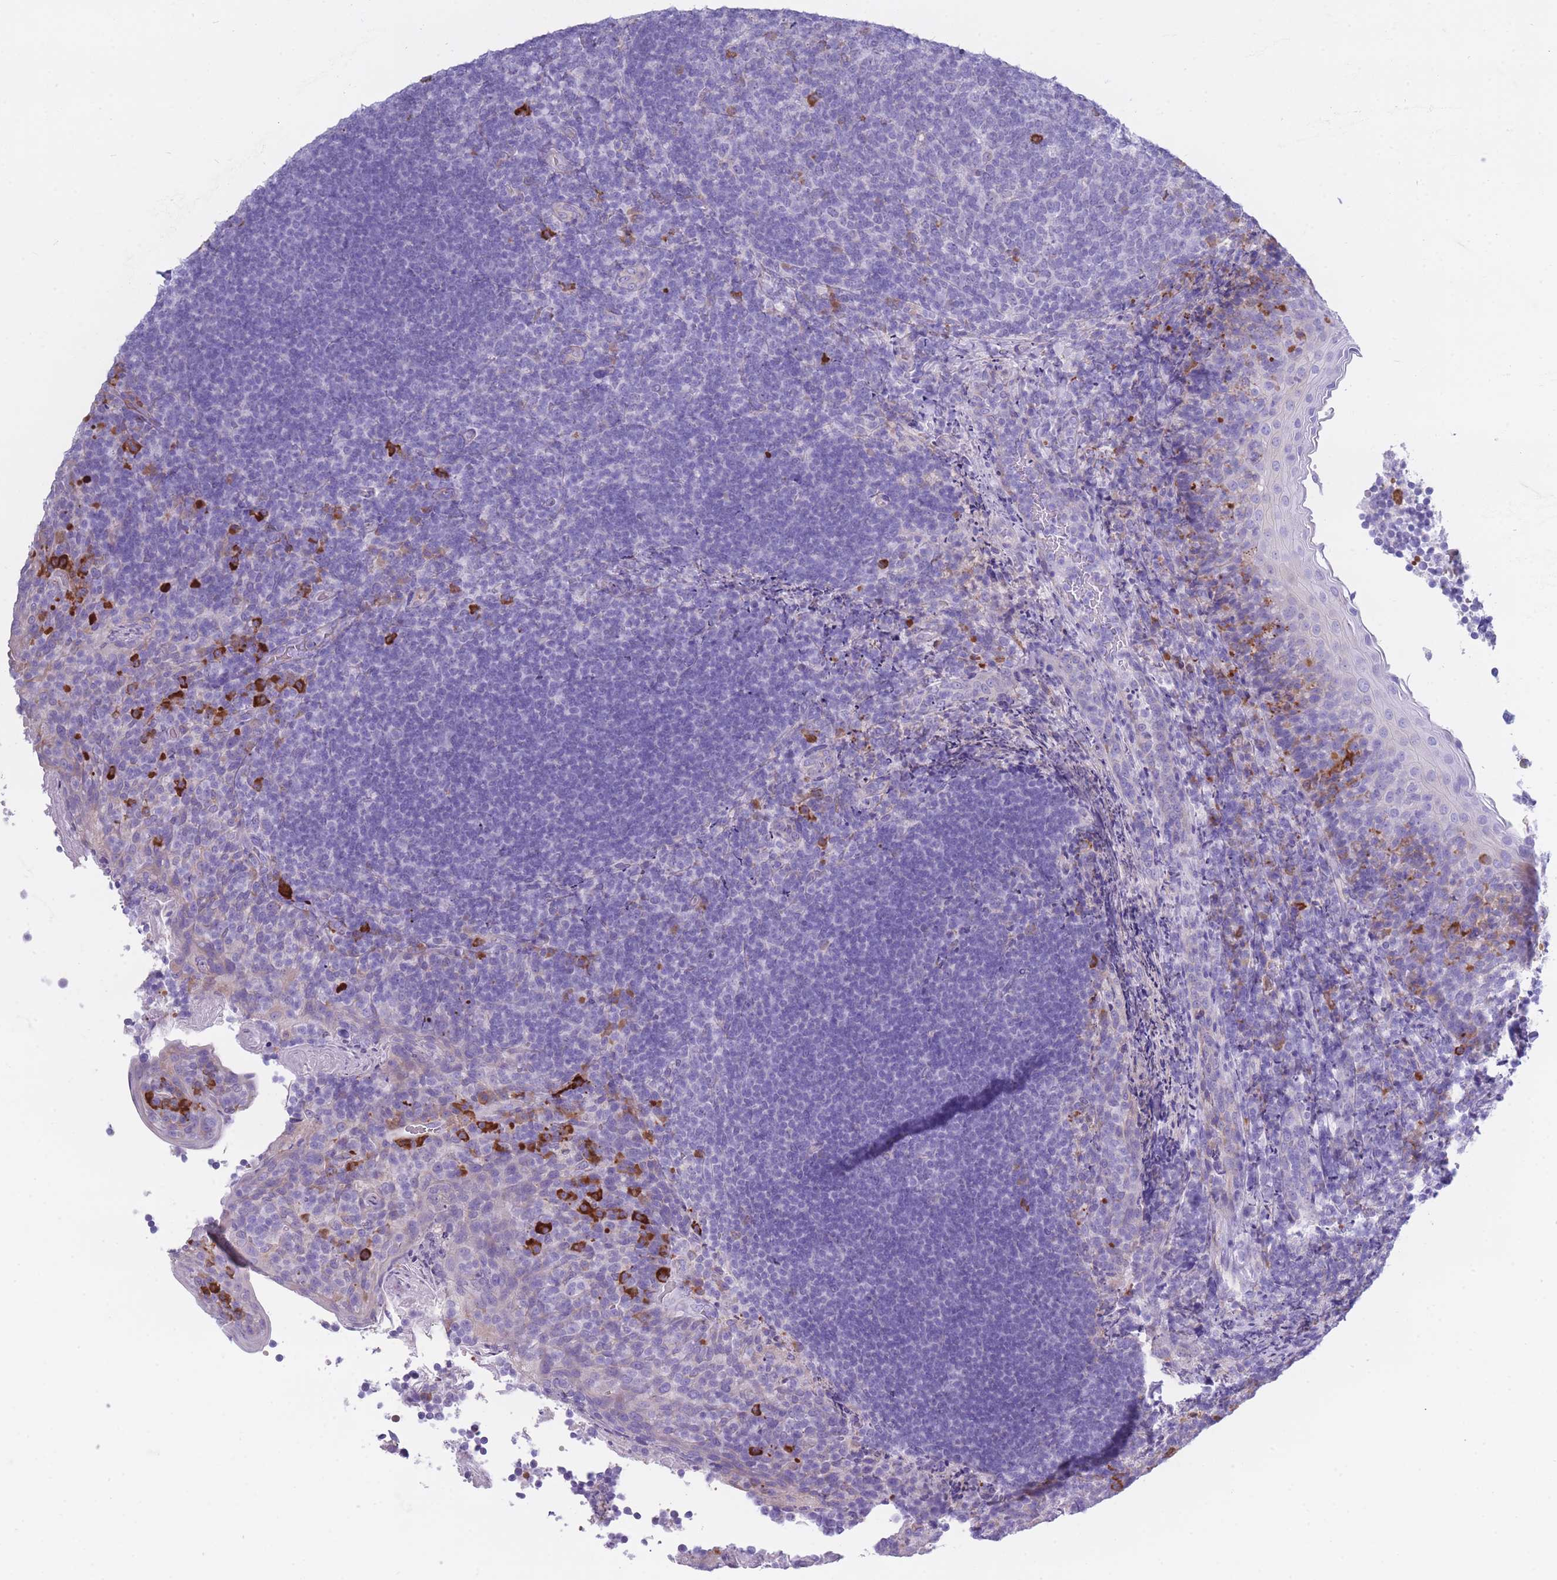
{"staining": {"intensity": "negative", "quantity": "none", "location": "none"}, "tissue": "tonsil", "cell_type": "Germinal center cells", "image_type": "normal", "snomed": [{"axis": "morphology", "description": "Normal tissue, NOS"}, {"axis": "topography", "description": "Tonsil"}], "caption": "DAB immunohistochemical staining of normal human tonsil demonstrates no significant positivity in germinal center cells. (Stains: DAB (3,3'-diaminobenzidine) IHC with hematoxylin counter stain, Microscopy: brightfield microscopy at high magnification).", "gene": "XKR8", "patient": {"sex": "female", "age": 10}}